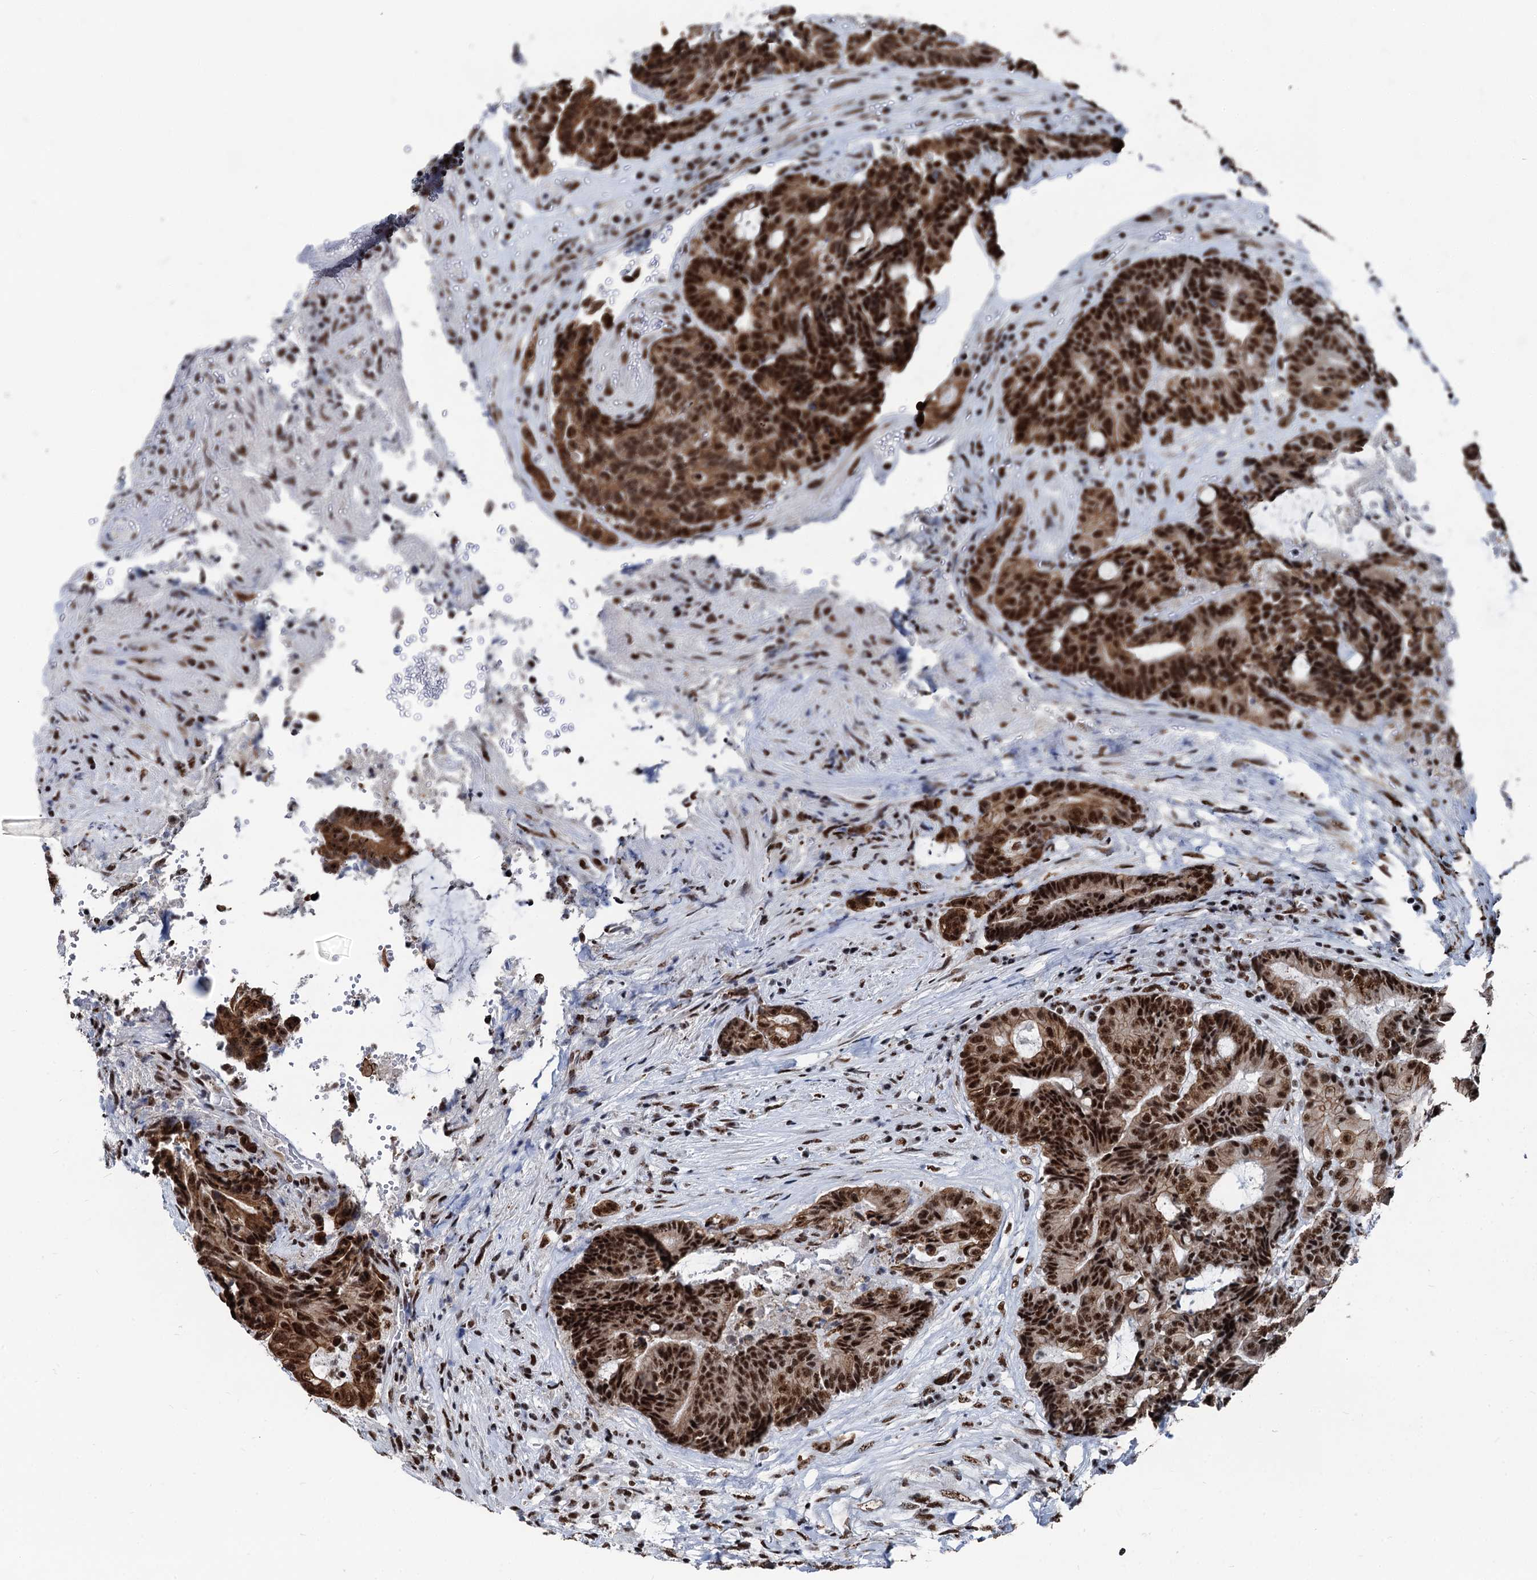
{"staining": {"intensity": "strong", "quantity": ">75%", "location": "nuclear"}, "tissue": "colorectal cancer", "cell_type": "Tumor cells", "image_type": "cancer", "snomed": [{"axis": "morphology", "description": "Adenocarcinoma, NOS"}, {"axis": "topography", "description": "Rectum"}], "caption": "Colorectal adenocarcinoma stained with a protein marker shows strong staining in tumor cells.", "gene": "DDX23", "patient": {"sex": "male", "age": 69}}